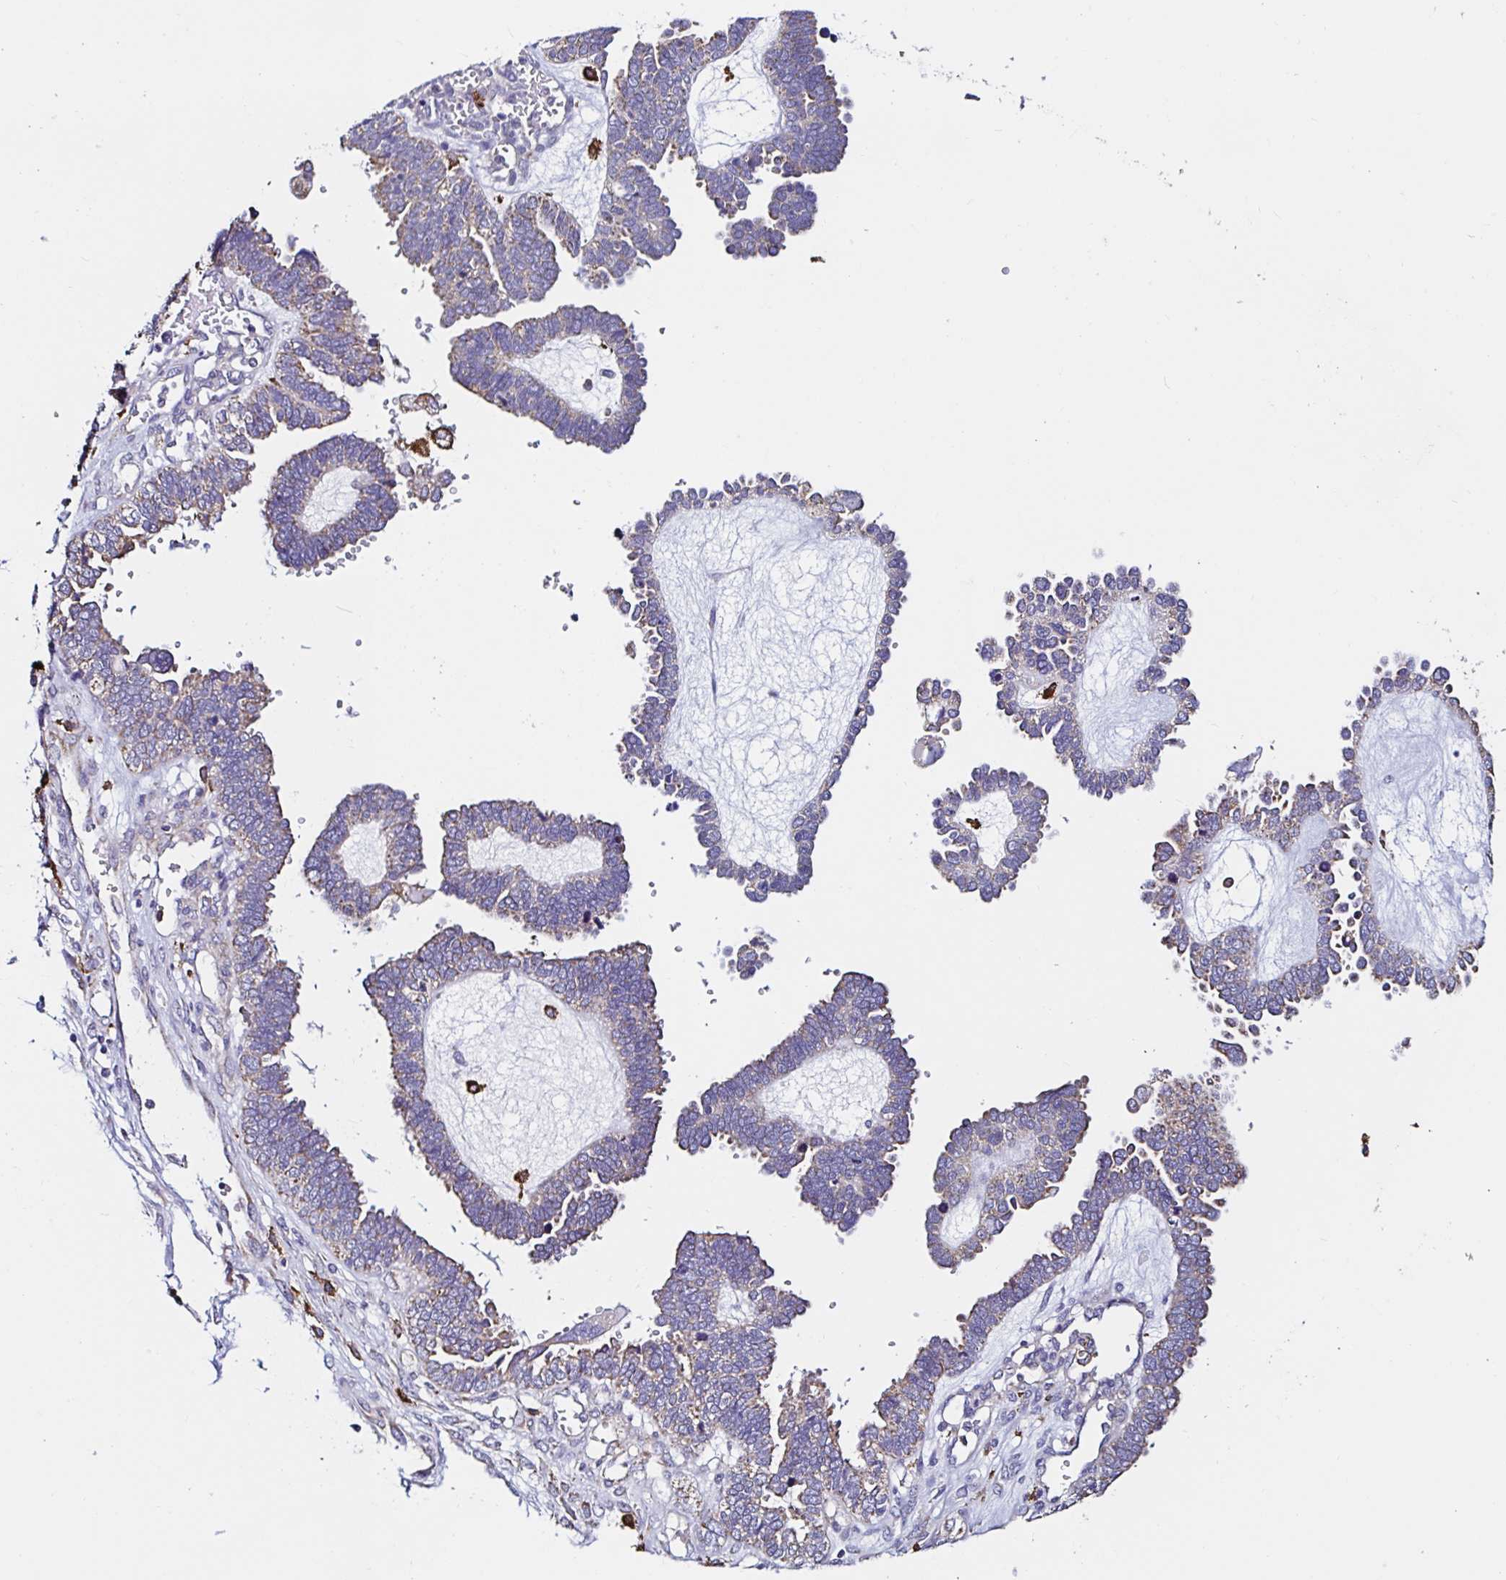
{"staining": {"intensity": "weak", "quantity": "25%-75%", "location": "cytoplasmic/membranous"}, "tissue": "ovarian cancer", "cell_type": "Tumor cells", "image_type": "cancer", "snomed": [{"axis": "morphology", "description": "Cystadenocarcinoma, serous, NOS"}, {"axis": "topography", "description": "Ovary"}], "caption": "An immunohistochemistry (IHC) image of neoplastic tissue is shown. Protein staining in brown labels weak cytoplasmic/membranous positivity in serous cystadenocarcinoma (ovarian) within tumor cells. The protein is stained brown, and the nuclei are stained in blue (DAB (3,3'-diaminobenzidine) IHC with brightfield microscopy, high magnification).", "gene": "MSR1", "patient": {"sex": "female", "age": 51}}